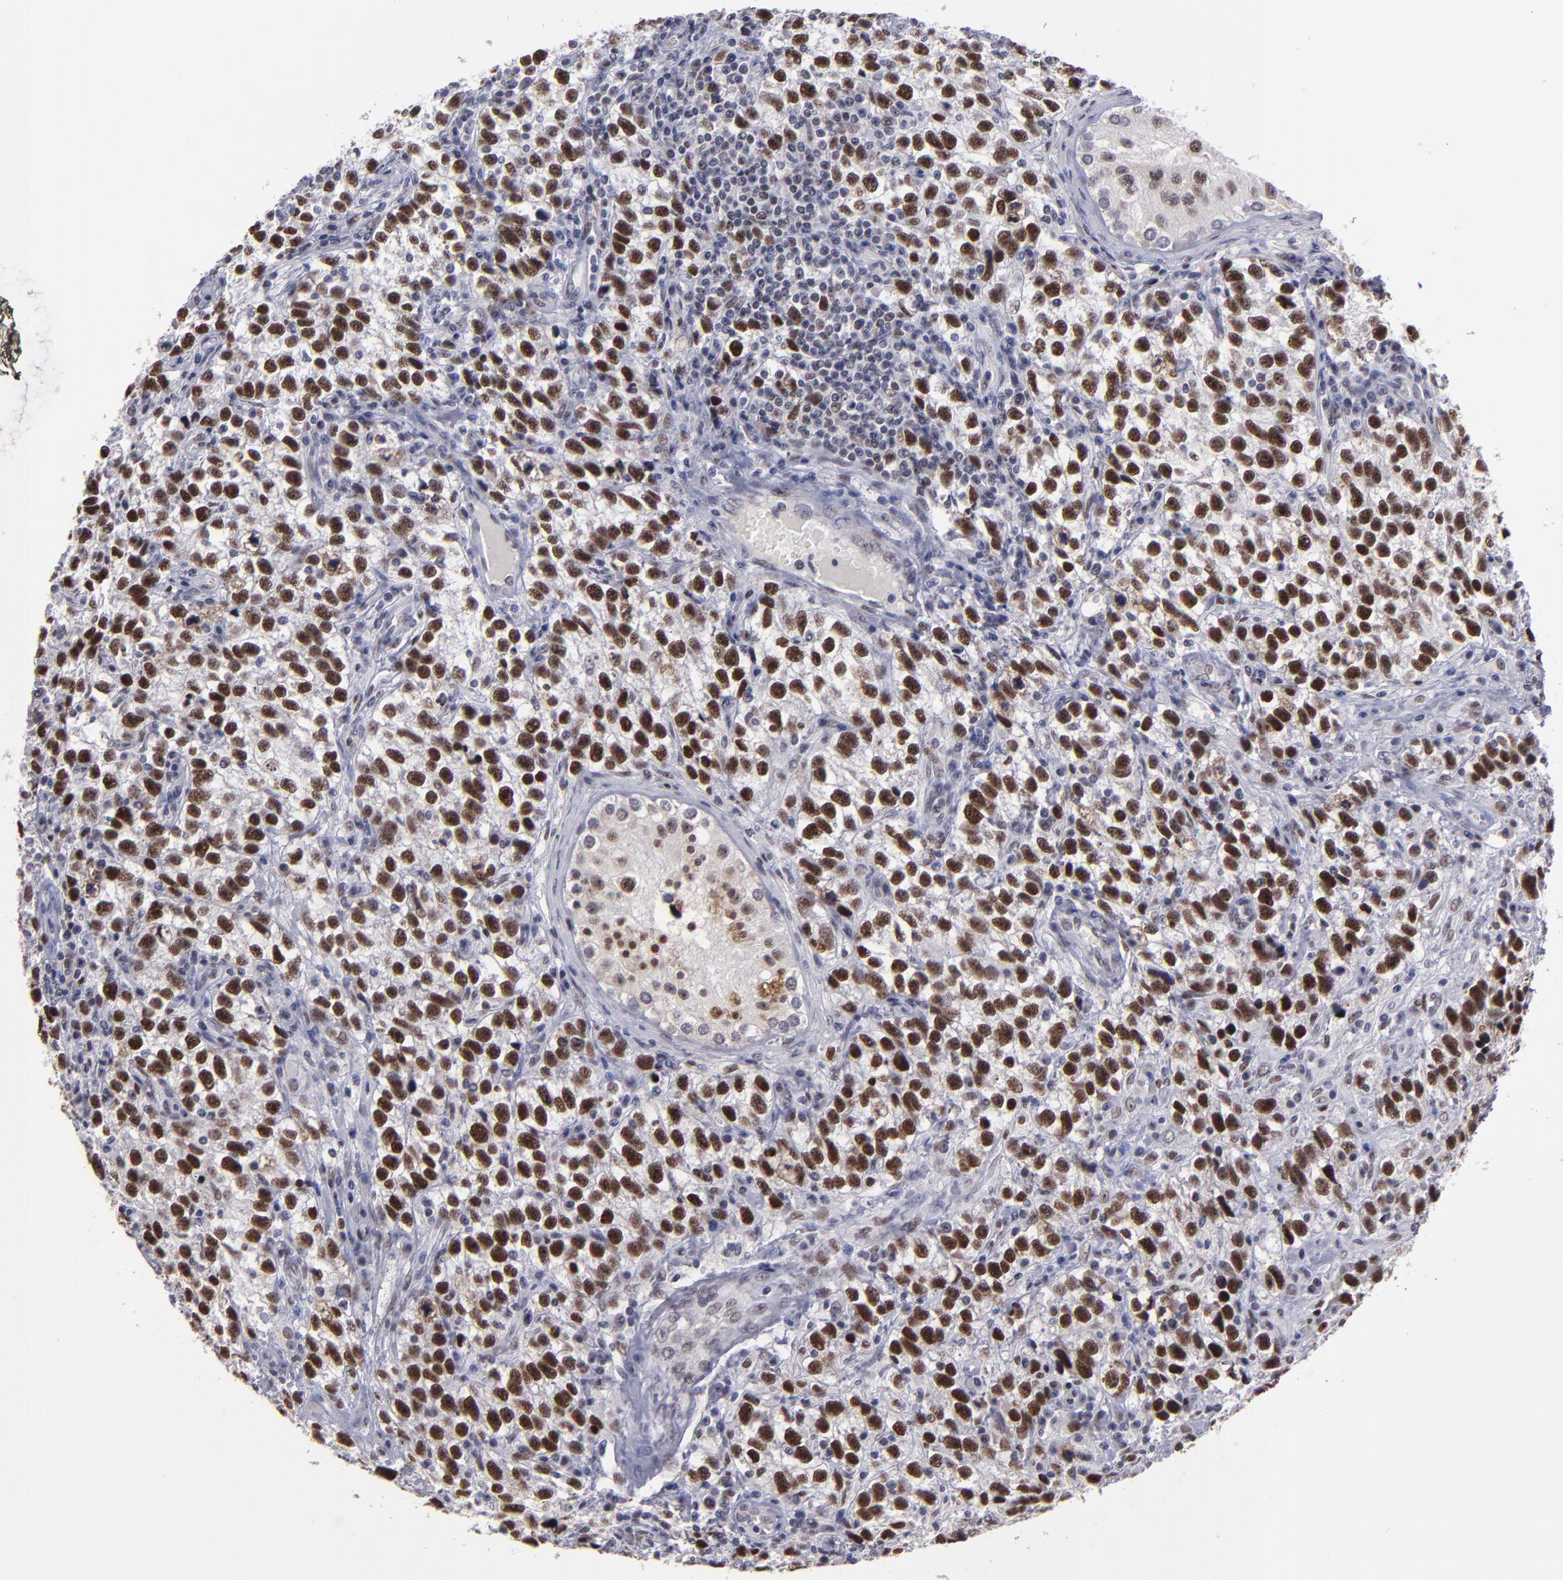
{"staining": {"intensity": "strong", "quantity": ">75%", "location": "nuclear"}, "tissue": "testis cancer", "cell_type": "Tumor cells", "image_type": "cancer", "snomed": [{"axis": "morphology", "description": "Seminoma, NOS"}, {"axis": "topography", "description": "Testis"}], "caption": "A photomicrograph showing strong nuclear expression in about >75% of tumor cells in testis seminoma, as visualized by brown immunohistochemical staining.", "gene": "OTUB2", "patient": {"sex": "male", "age": 38}}